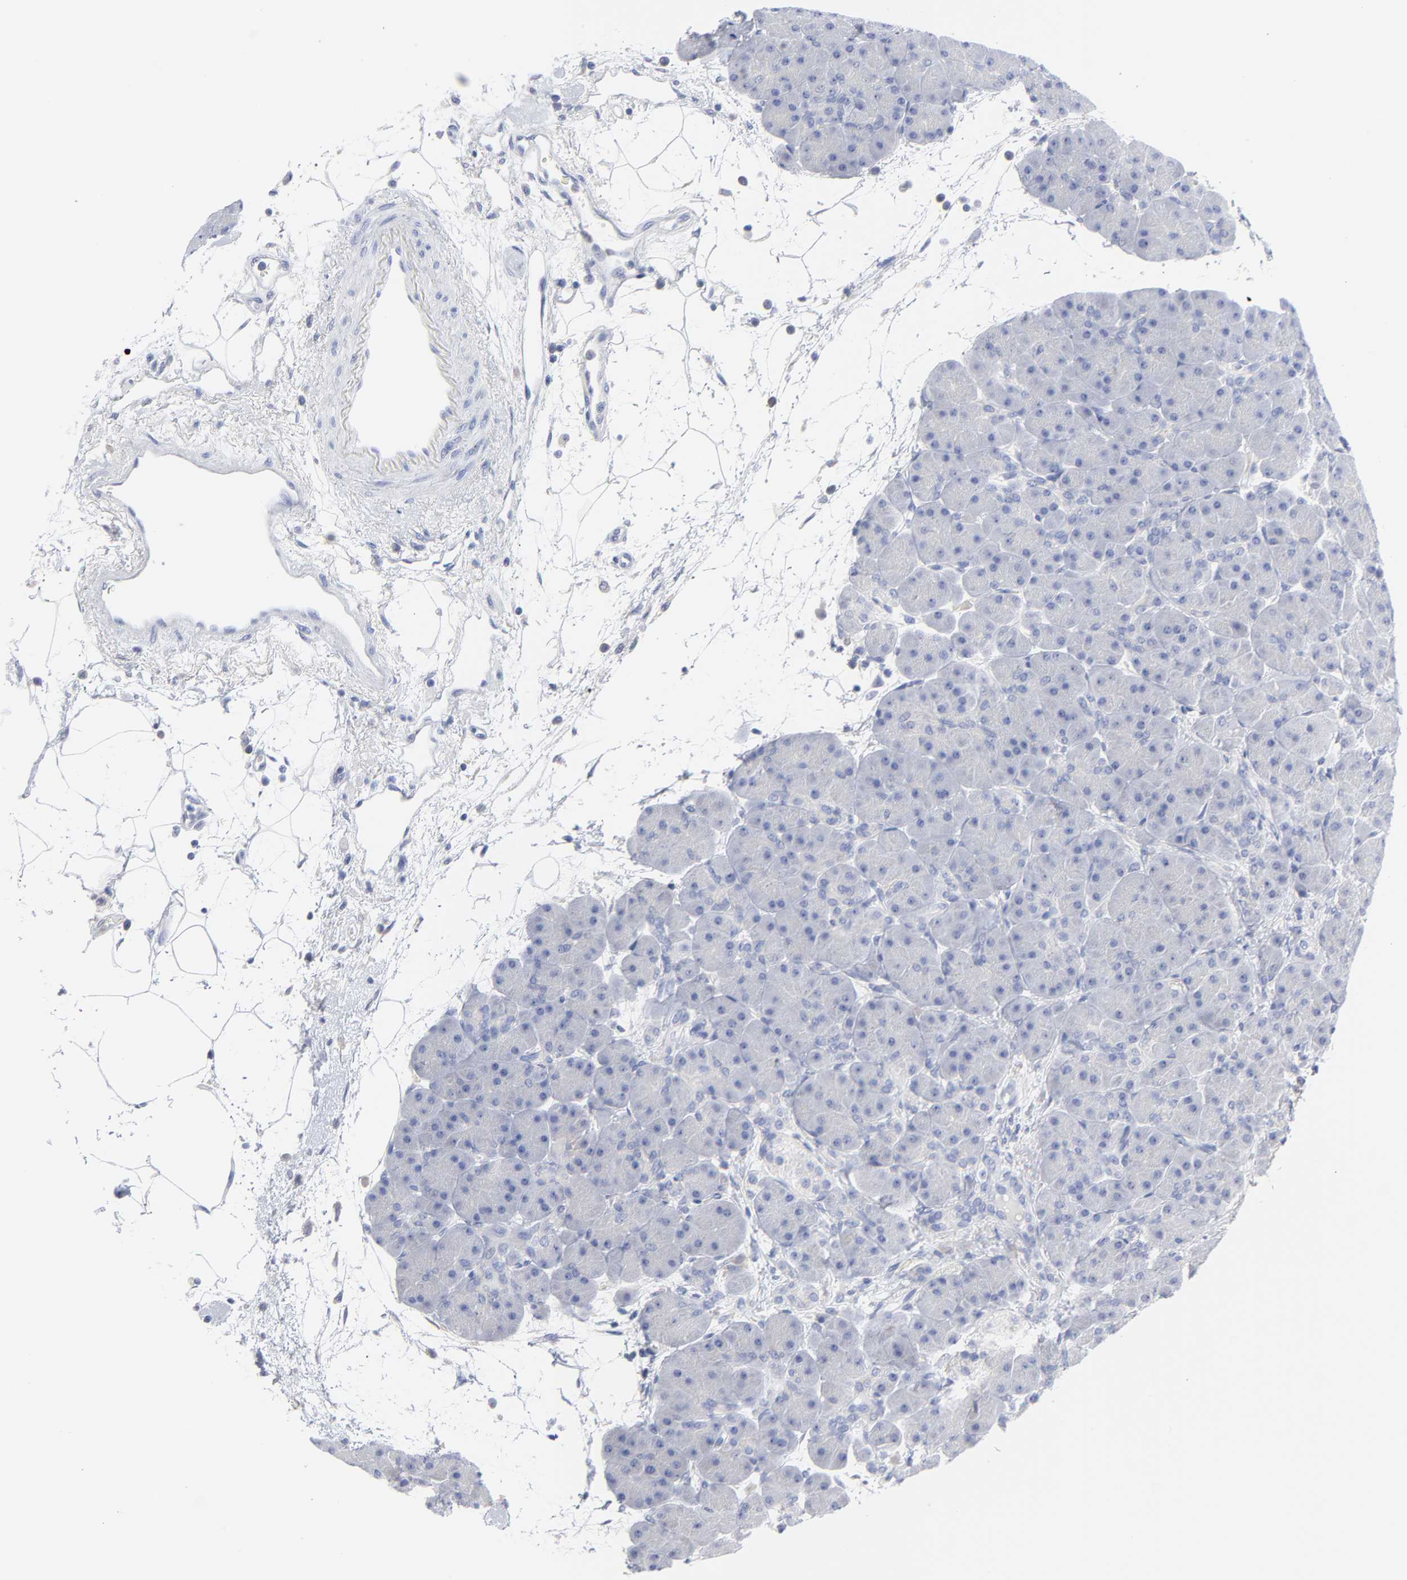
{"staining": {"intensity": "negative", "quantity": "none", "location": "none"}, "tissue": "pancreas", "cell_type": "Exocrine glandular cells", "image_type": "normal", "snomed": [{"axis": "morphology", "description": "Normal tissue, NOS"}, {"axis": "topography", "description": "Pancreas"}], "caption": "Micrograph shows no protein staining in exocrine glandular cells of unremarkable pancreas.", "gene": "STAT2", "patient": {"sex": "male", "age": 66}}